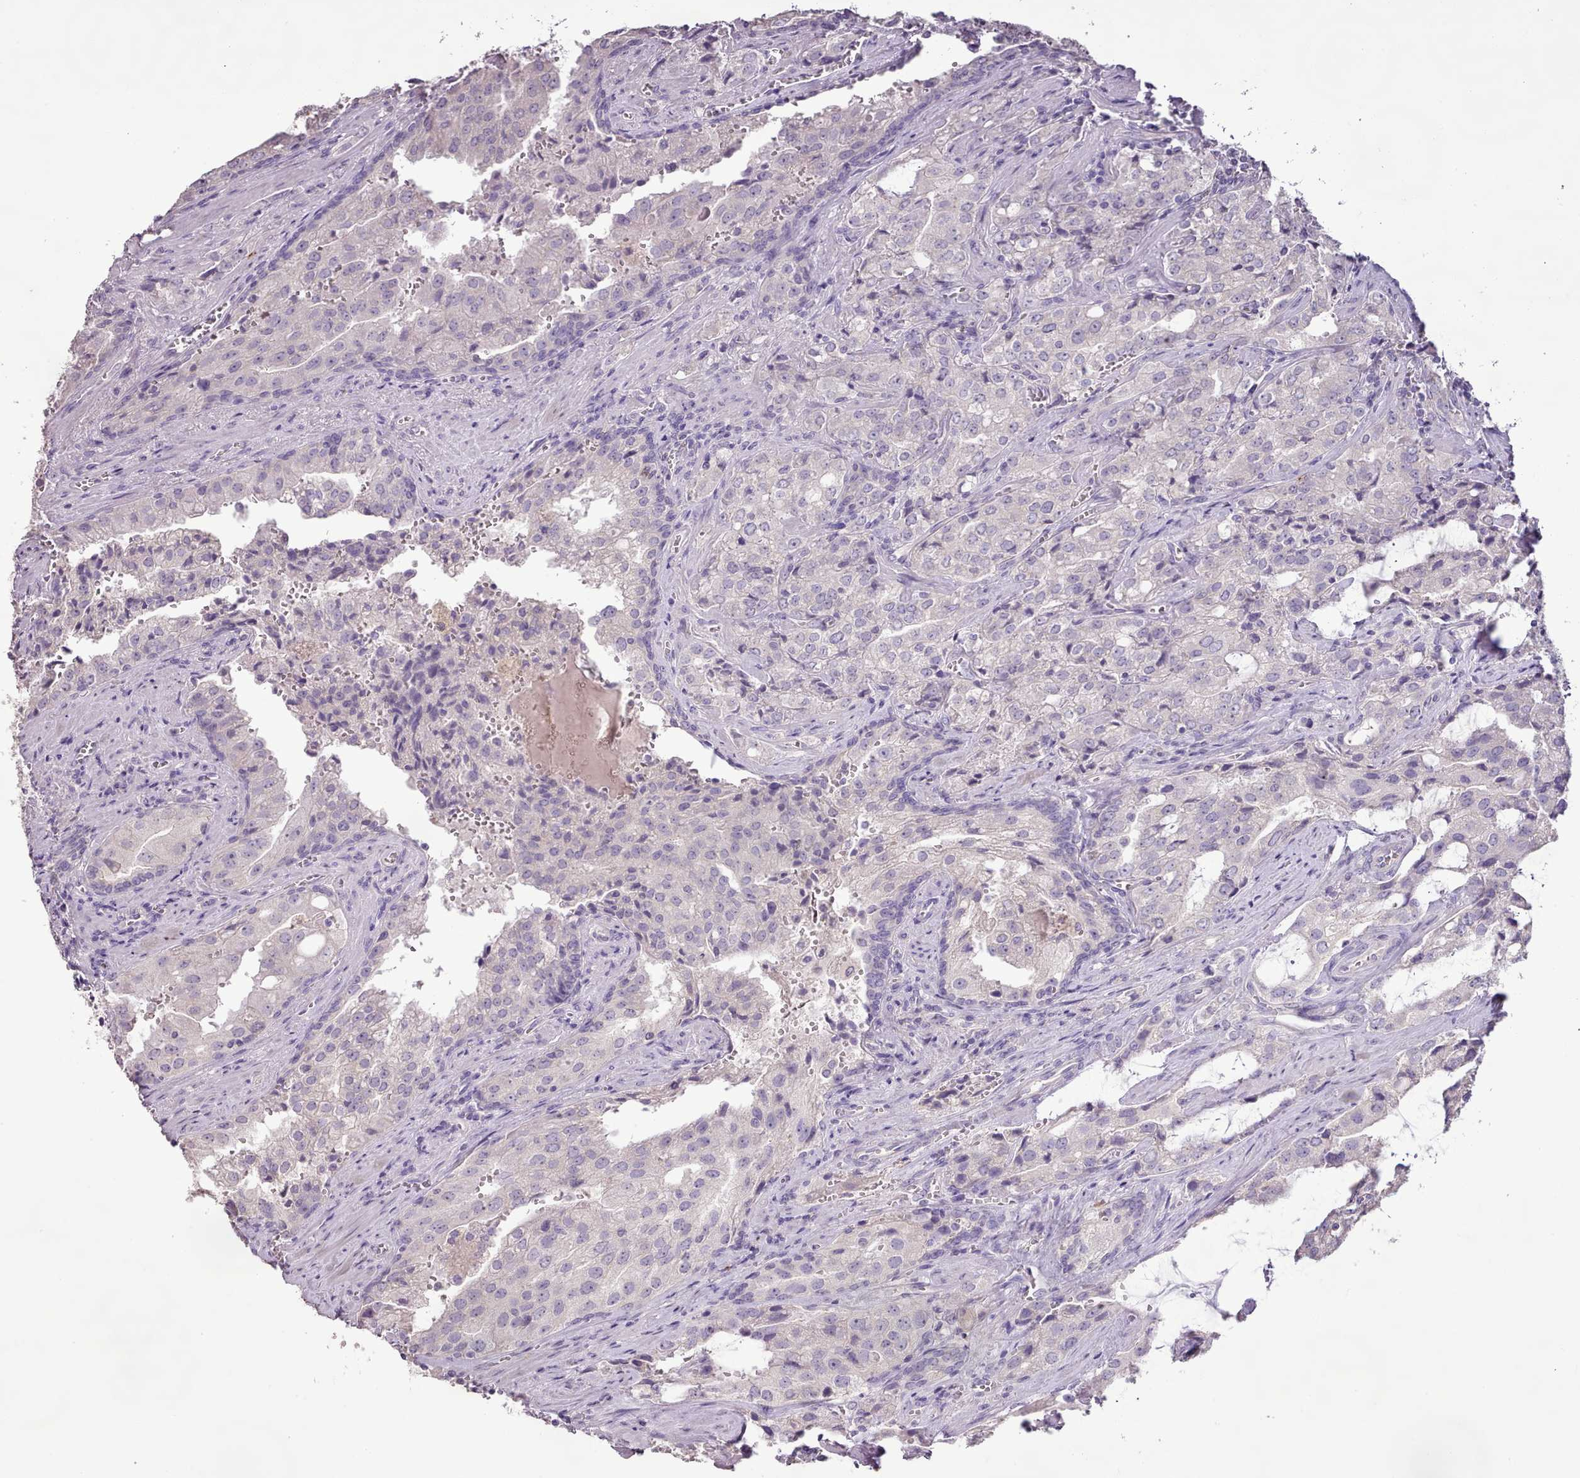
{"staining": {"intensity": "negative", "quantity": "none", "location": "none"}, "tissue": "prostate cancer", "cell_type": "Tumor cells", "image_type": "cancer", "snomed": [{"axis": "morphology", "description": "Adenocarcinoma, High grade"}, {"axis": "topography", "description": "Prostate"}], "caption": "The immunohistochemistry image has no significant expression in tumor cells of prostate cancer (high-grade adenocarcinoma) tissue.", "gene": "BLOC1S2", "patient": {"sex": "male", "age": 68}}